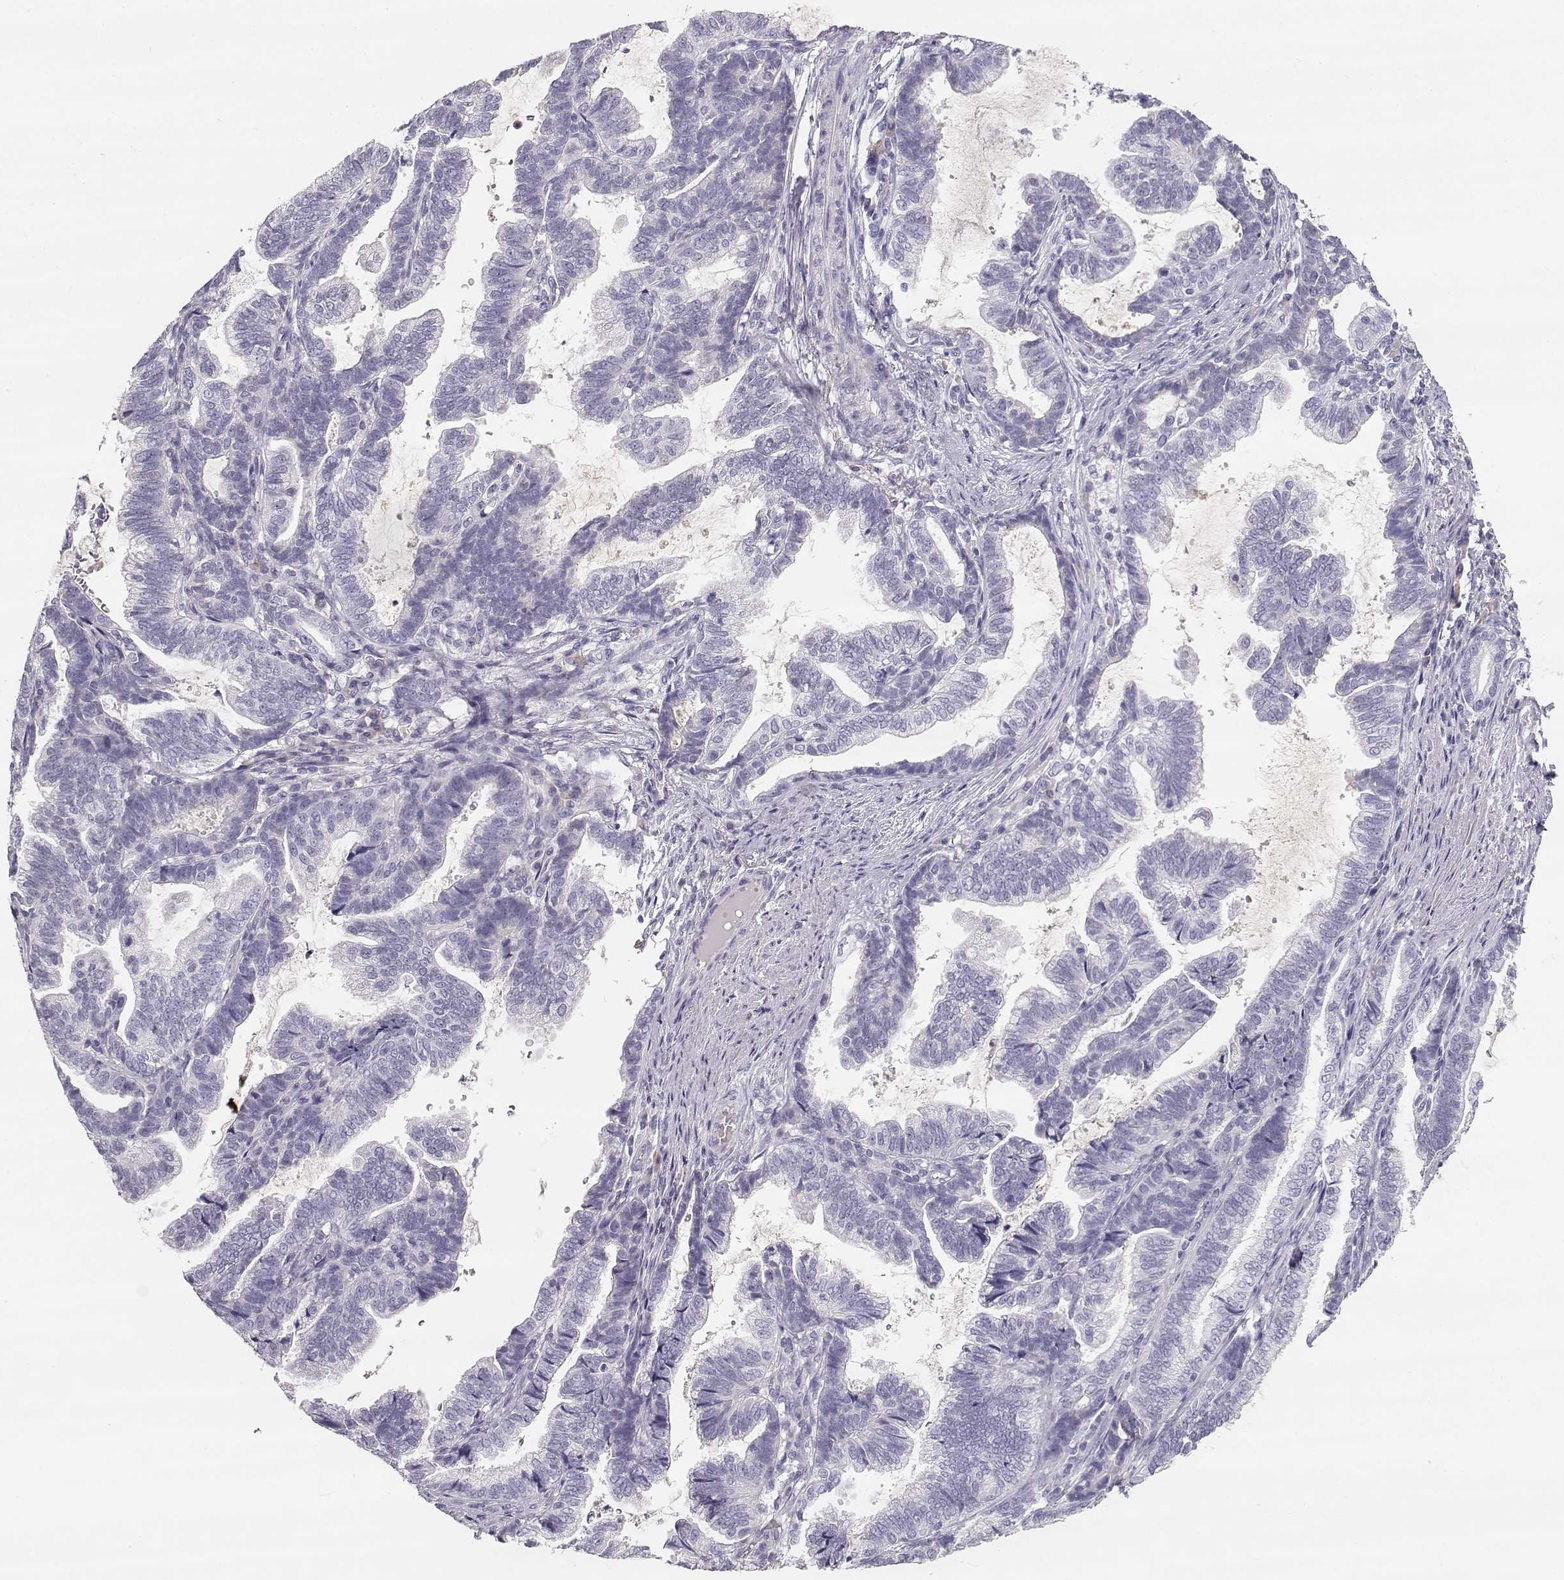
{"staining": {"intensity": "negative", "quantity": "none", "location": "none"}, "tissue": "stomach cancer", "cell_type": "Tumor cells", "image_type": "cancer", "snomed": [{"axis": "morphology", "description": "Adenocarcinoma, NOS"}, {"axis": "topography", "description": "Stomach"}], "caption": "Immunohistochemical staining of stomach adenocarcinoma demonstrates no significant positivity in tumor cells.", "gene": "SLCO6A1", "patient": {"sex": "male", "age": 83}}